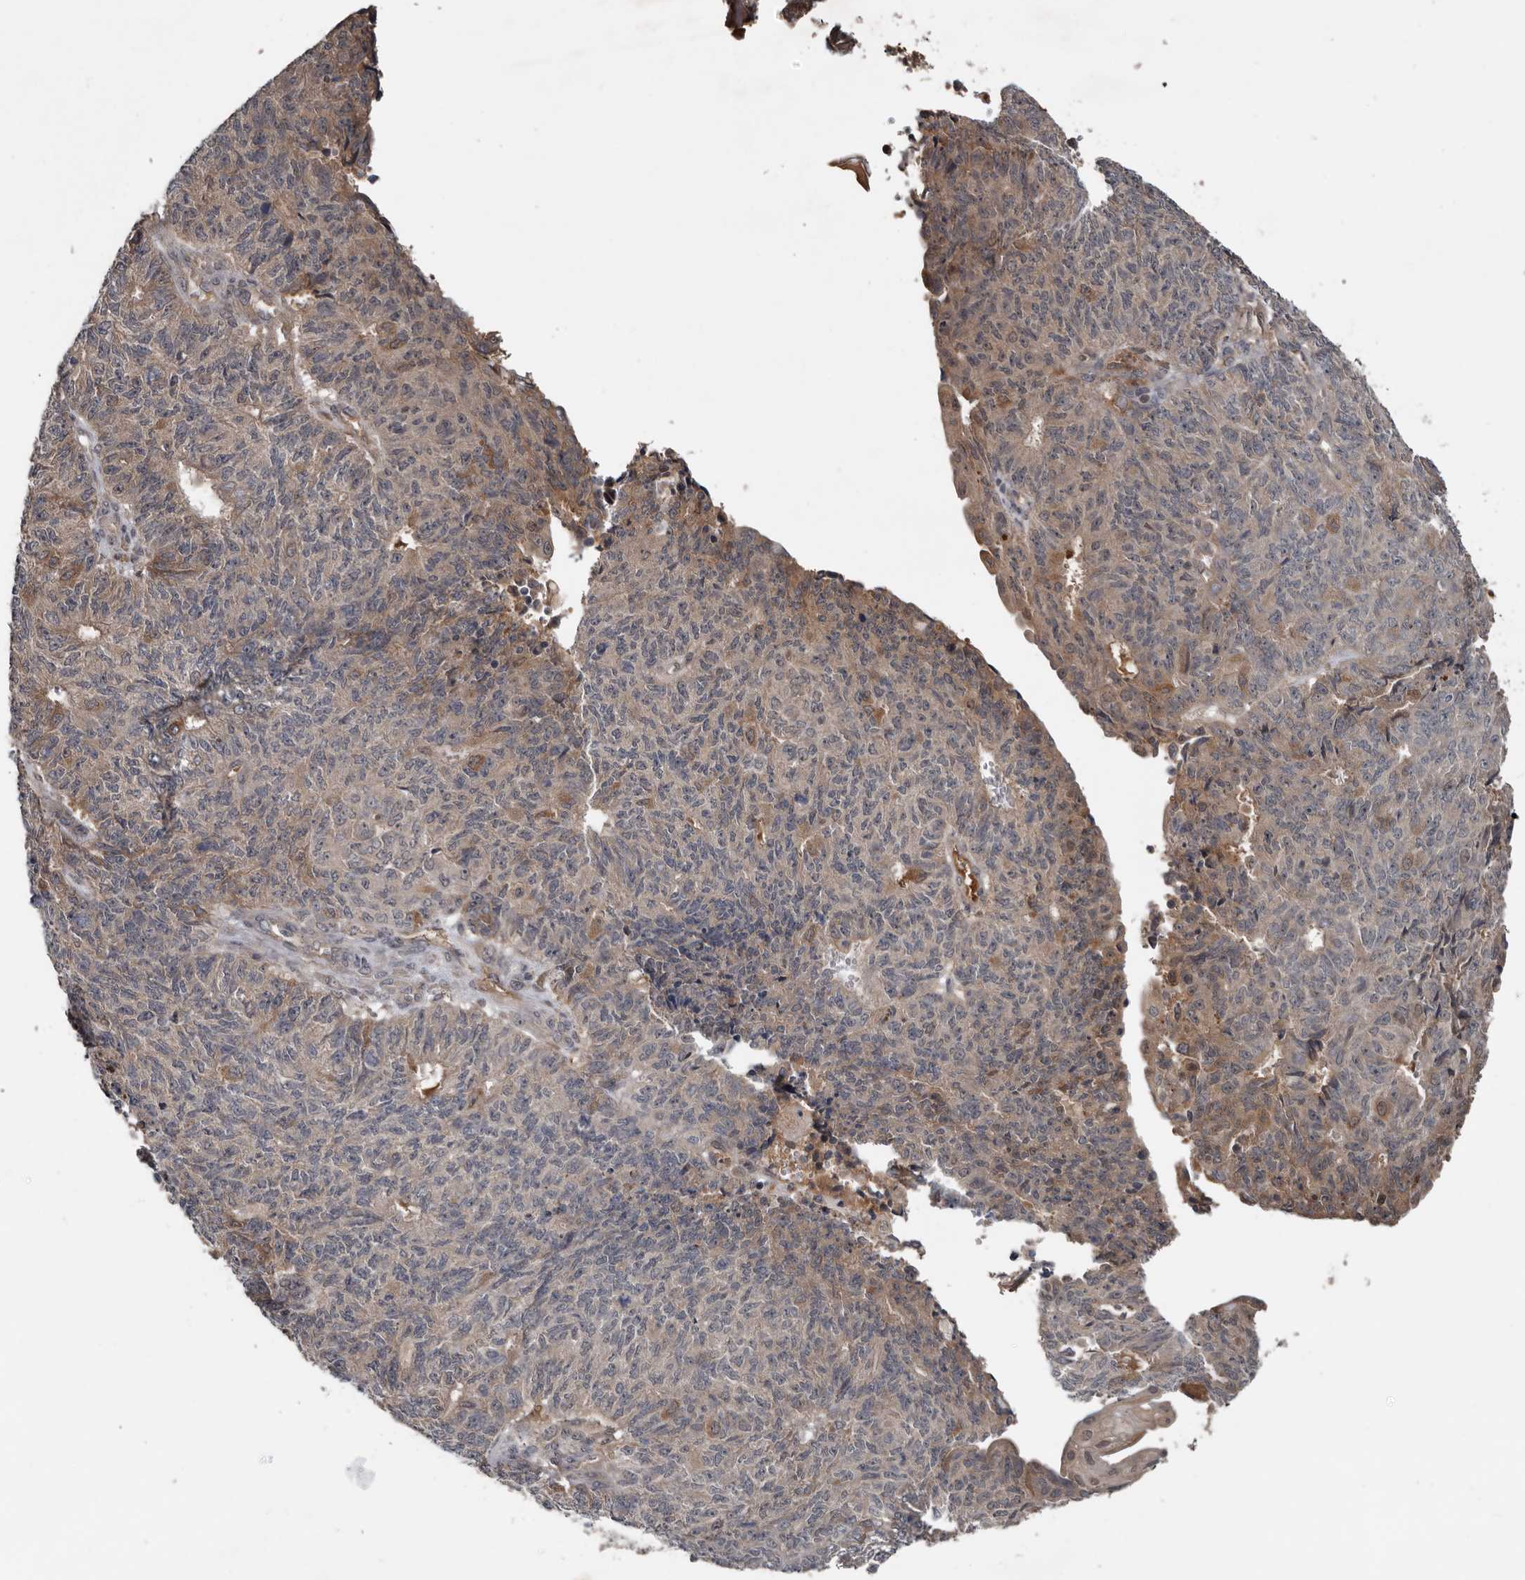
{"staining": {"intensity": "weak", "quantity": "25%-75%", "location": "cytoplasmic/membranous"}, "tissue": "endometrial cancer", "cell_type": "Tumor cells", "image_type": "cancer", "snomed": [{"axis": "morphology", "description": "Adenocarcinoma, NOS"}, {"axis": "topography", "description": "Endometrium"}], "caption": "Immunohistochemical staining of human adenocarcinoma (endometrial) shows low levels of weak cytoplasmic/membranous expression in about 25%-75% of tumor cells.", "gene": "DNAJB4", "patient": {"sex": "female", "age": 32}}